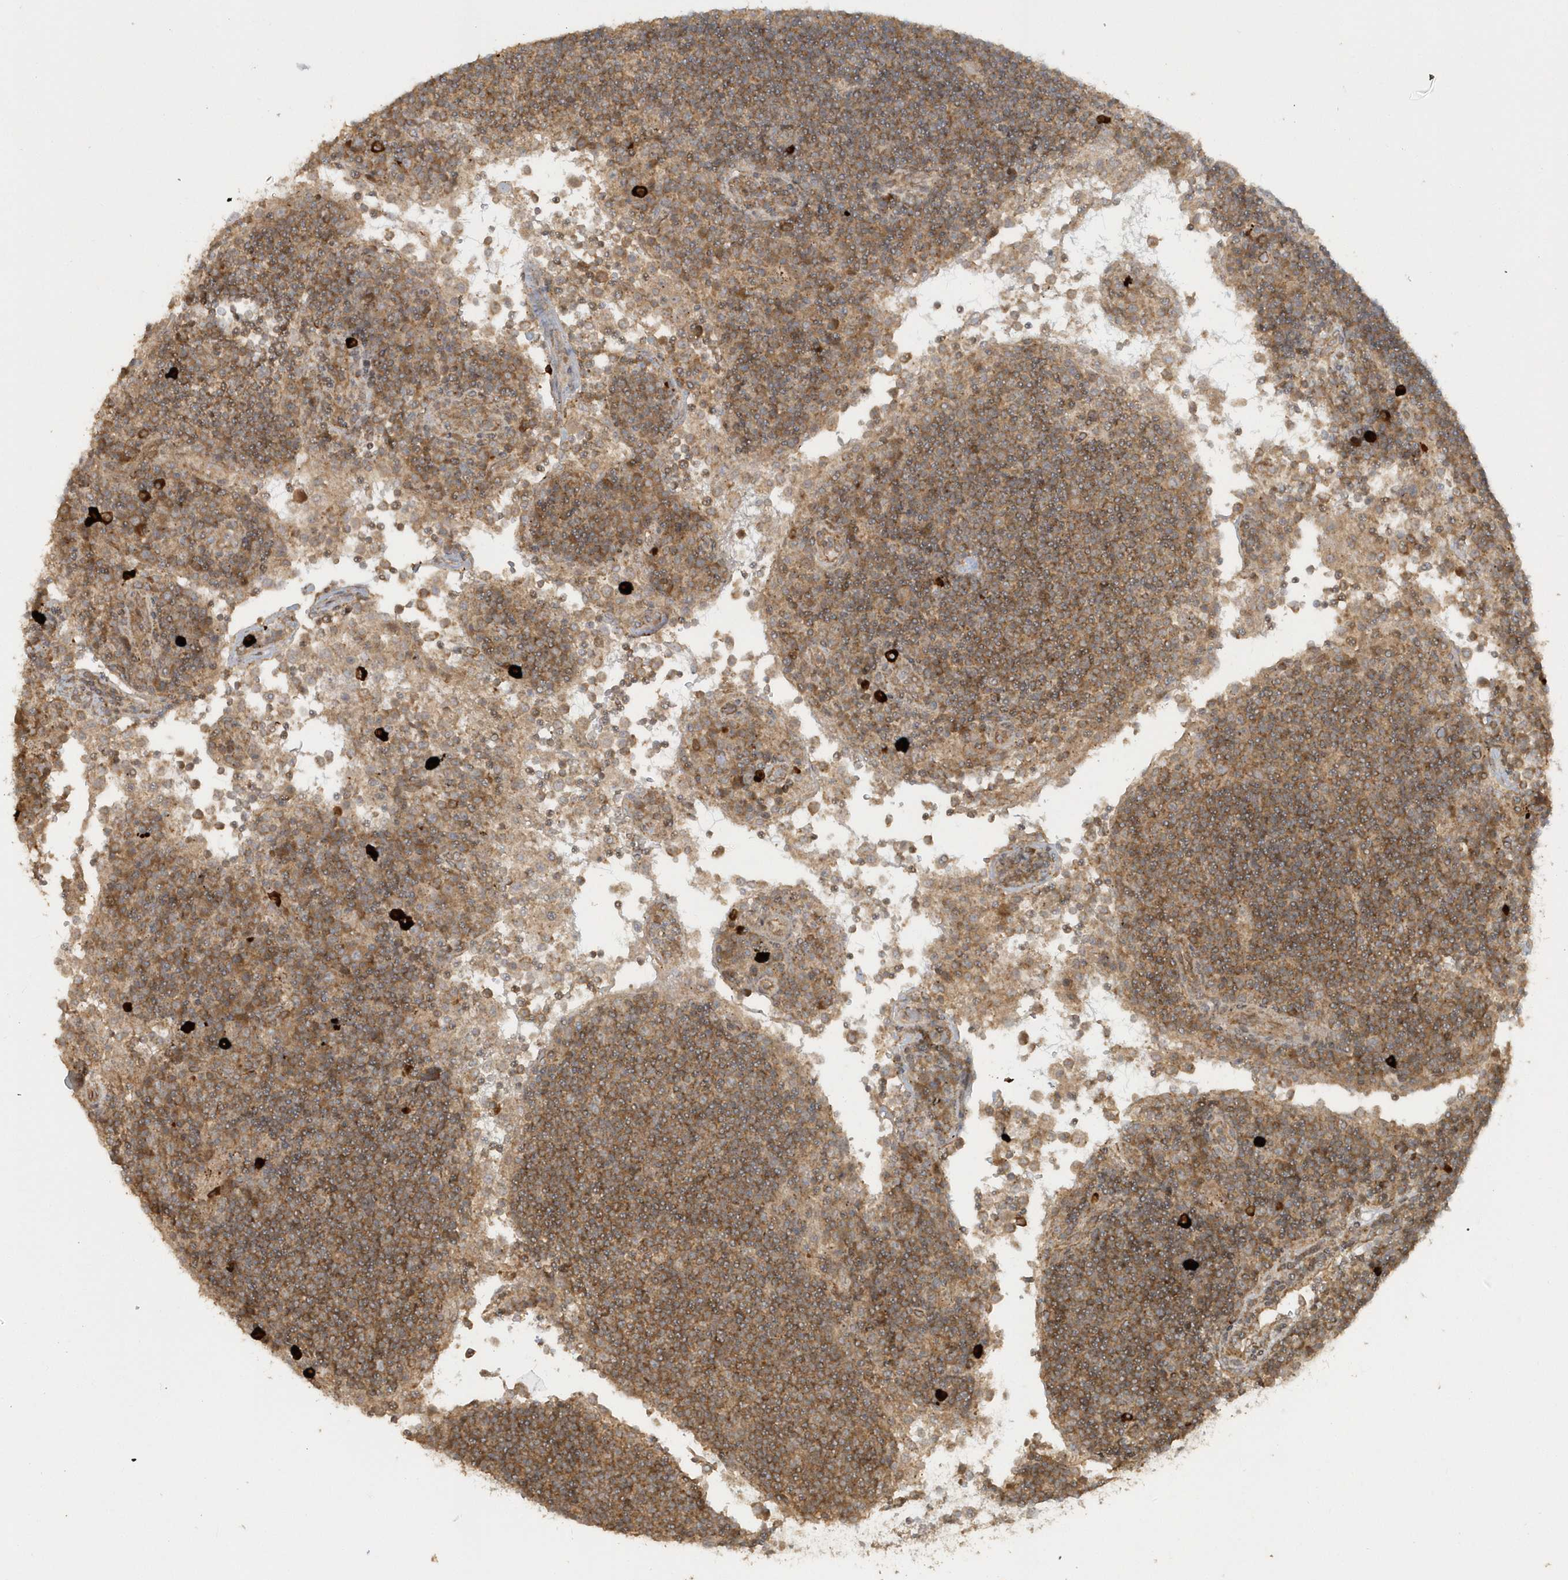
{"staining": {"intensity": "moderate", "quantity": ">75%", "location": "cytoplasmic/membranous"}, "tissue": "lymph node", "cell_type": "Germinal center cells", "image_type": "normal", "snomed": [{"axis": "morphology", "description": "Normal tissue, NOS"}, {"axis": "topography", "description": "Lymph node"}], "caption": "This image shows benign lymph node stained with immunohistochemistry (IHC) to label a protein in brown. The cytoplasmic/membranous of germinal center cells show moderate positivity for the protein. Nuclei are counter-stained blue.", "gene": "STIM2", "patient": {"sex": "female", "age": 53}}